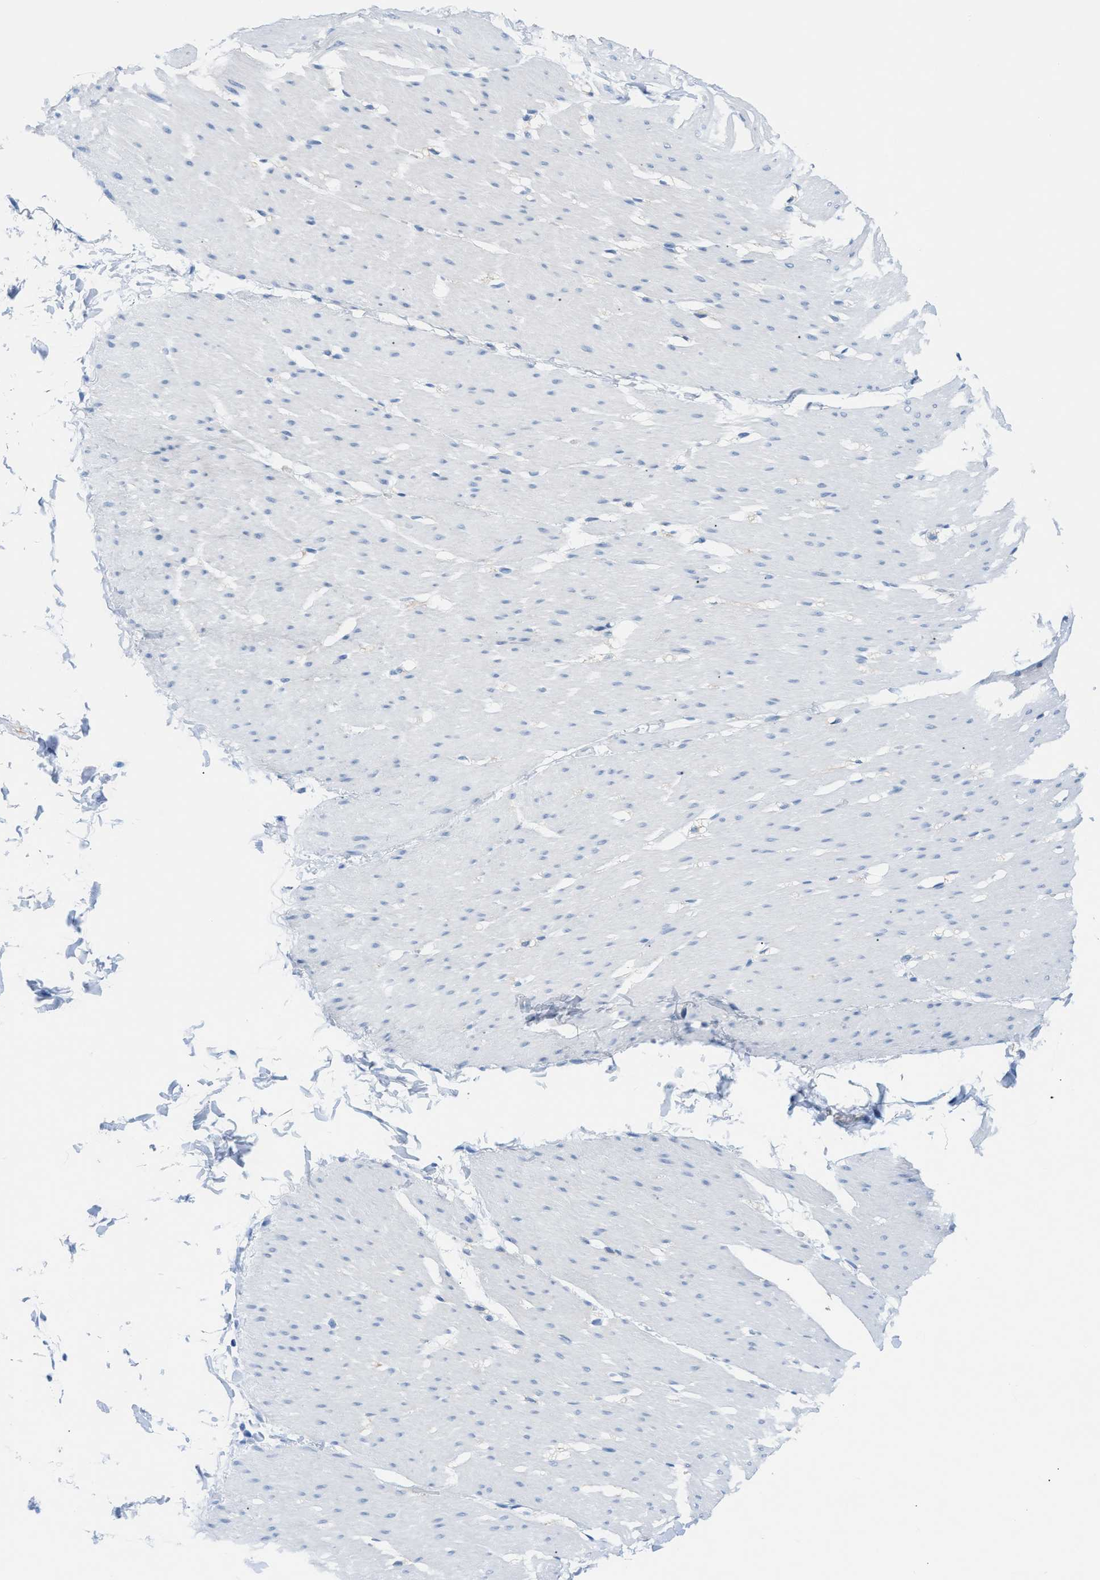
{"staining": {"intensity": "negative", "quantity": "none", "location": "none"}, "tissue": "smooth muscle", "cell_type": "Smooth muscle cells", "image_type": "normal", "snomed": [{"axis": "morphology", "description": "Normal tissue, NOS"}, {"axis": "topography", "description": "Smooth muscle"}, {"axis": "topography", "description": "Colon"}], "caption": "The micrograph displays no significant staining in smooth muscle cells of smooth muscle.", "gene": "FDCSP", "patient": {"sex": "male", "age": 67}}